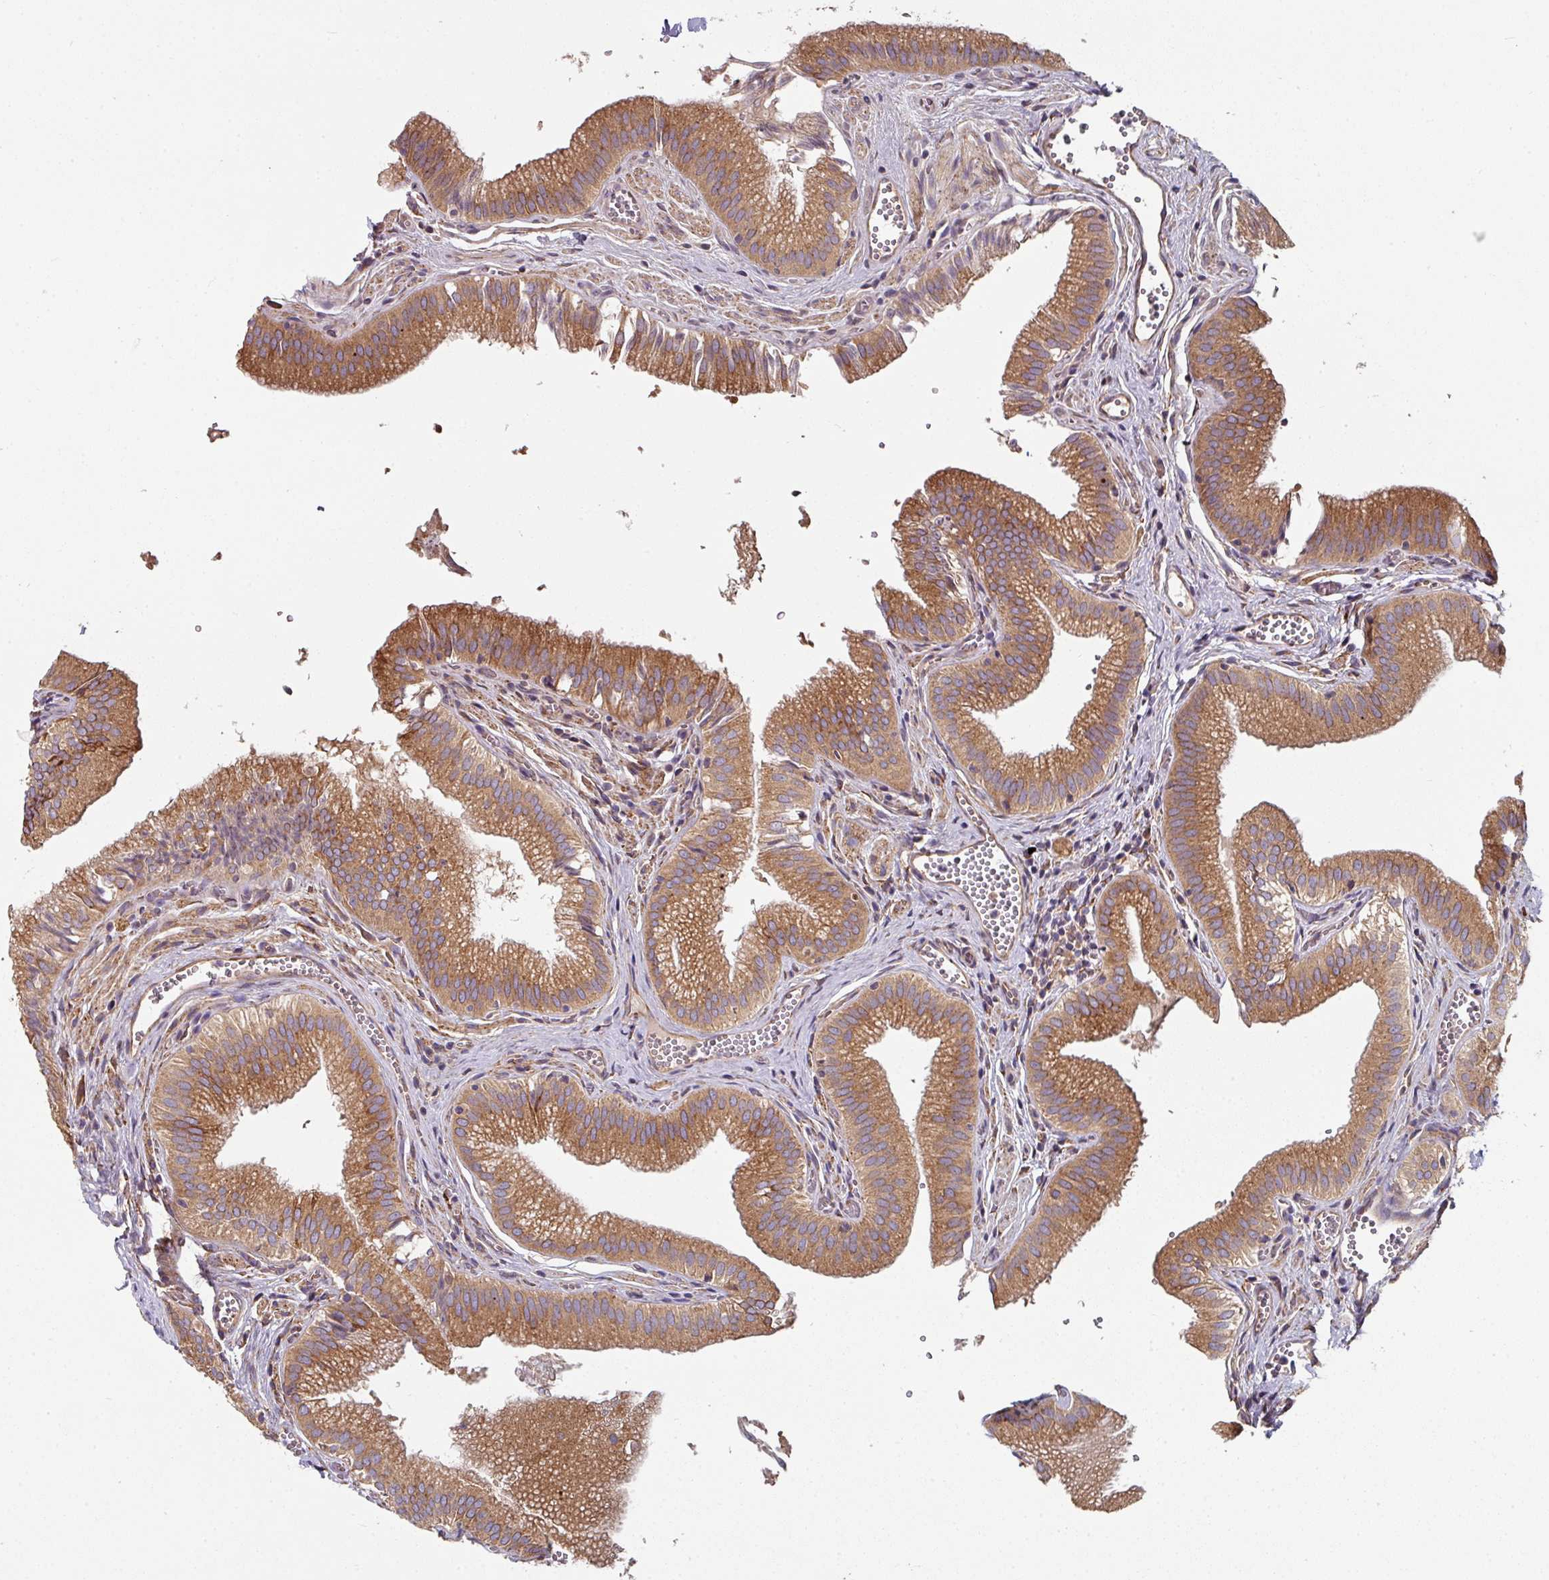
{"staining": {"intensity": "moderate", "quantity": ">75%", "location": "cytoplasmic/membranous"}, "tissue": "gallbladder", "cell_type": "Glandular cells", "image_type": "normal", "snomed": [{"axis": "morphology", "description": "Normal tissue, NOS"}, {"axis": "topography", "description": "Gallbladder"}, {"axis": "topography", "description": "Peripheral nerve tissue"}], "caption": "Immunohistochemistry of unremarkable human gallbladder demonstrates medium levels of moderate cytoplasmic/membranous expression in about >75% of glandular cells.", "gene": "FAT4", "patient": {"sex": "male", "age": 17}}